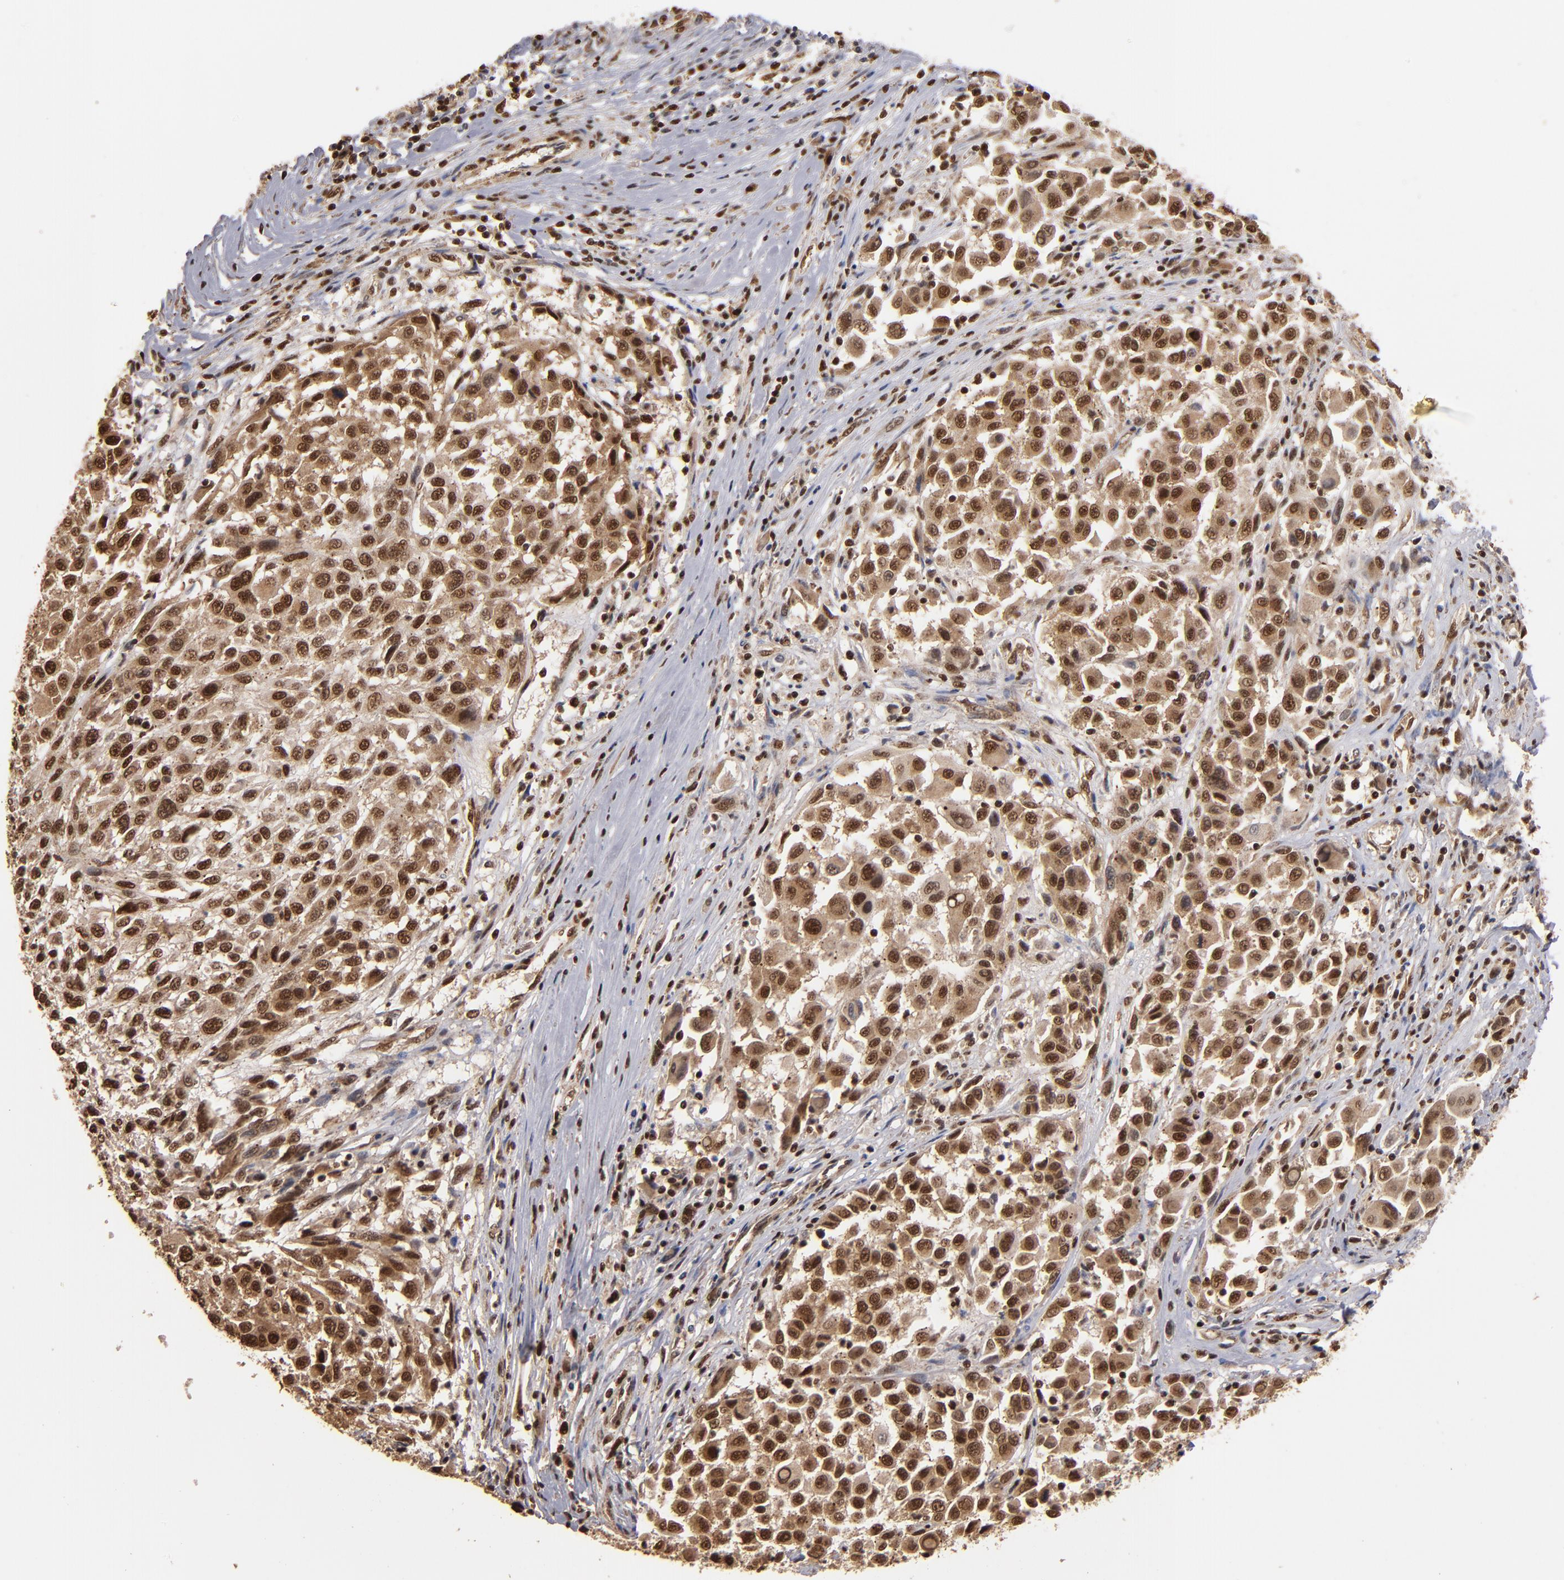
{"staining": {"intensity": "moderate", "quantity": ">75%", "location": "cytoplasmic/membranous,nuclear"}, "tissue": "melanoma", "cell_type": "Tumor cells", "image_type": "cancer", "snomed": [{"axis": "morphology", "description": "Malignant melanoma, Metastatic site"}, {"axis": "topography", "description": "Lymph node"}], "caption": "Protein expression analysis of human malignant melanoma (metastatic site) reveals moderate cytoplasmic/membranous and nuclear staining in about >75% of tumor cells. The protein of interest is shown in brown color, while the nuclei are stained blue.", "gene": "SNW1", "patient": {"sex": "male", "age": 61}}